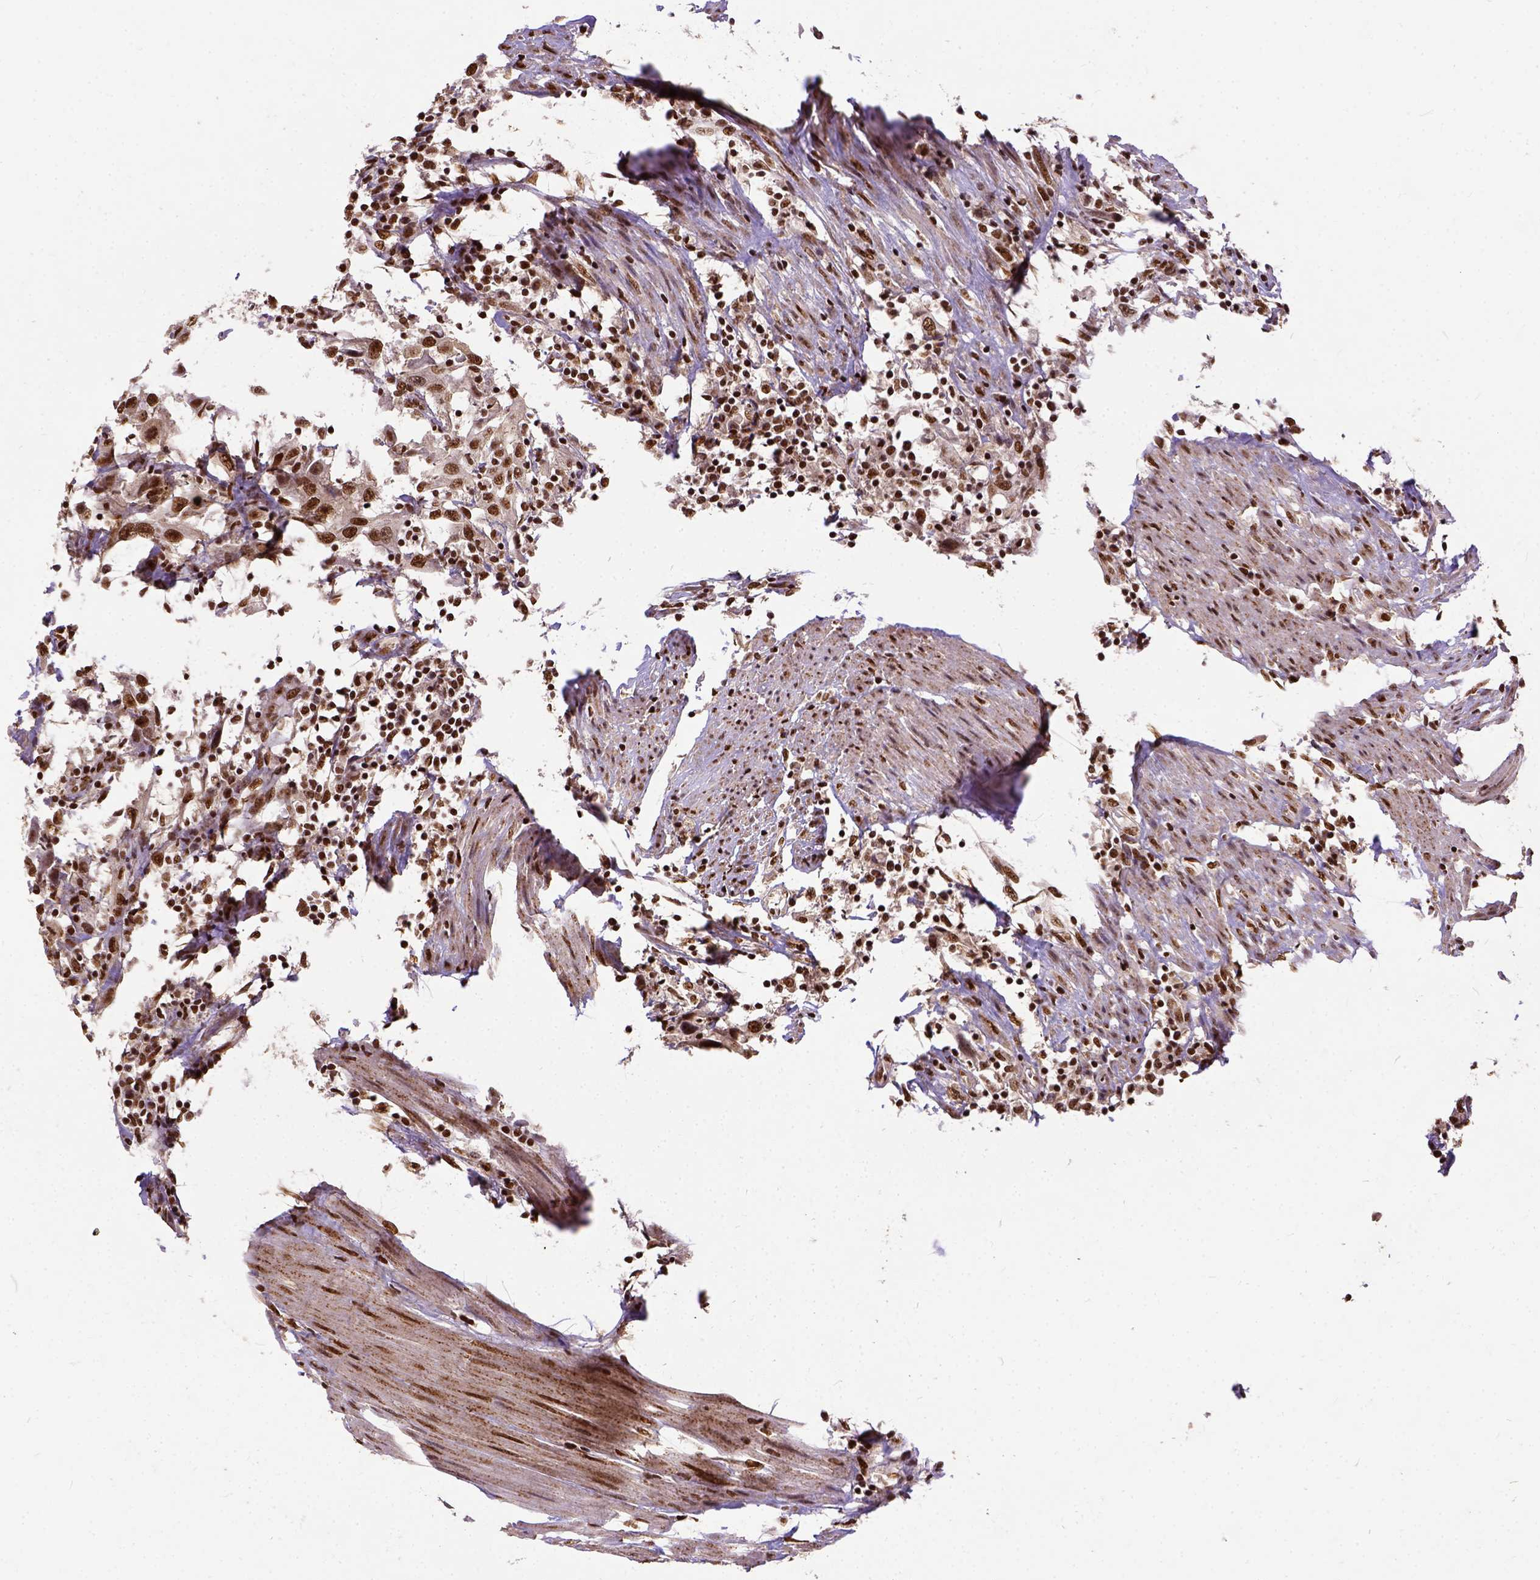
{"staining": {"intensity": "strong", "quantity": ">75%", "location": "nuclear"}, "tissue": "urothelial cancer", "cell_type": "Tumor cells", "image_type": "cancer", "snomed": [{"axis": "morphology", "description": "Urothelial carcinoma, High grade"}, {"axis": "topography", "description": "Urinary bladder"}], "caption": "This micrograph reveals immunohistochemistry staining of human urothelial carcinoma (high-grade), with high strong nuclear staining in about >75% of tumor cells.", "gene": "NACC1", "patient": {"sex": "male", "age": 61}}